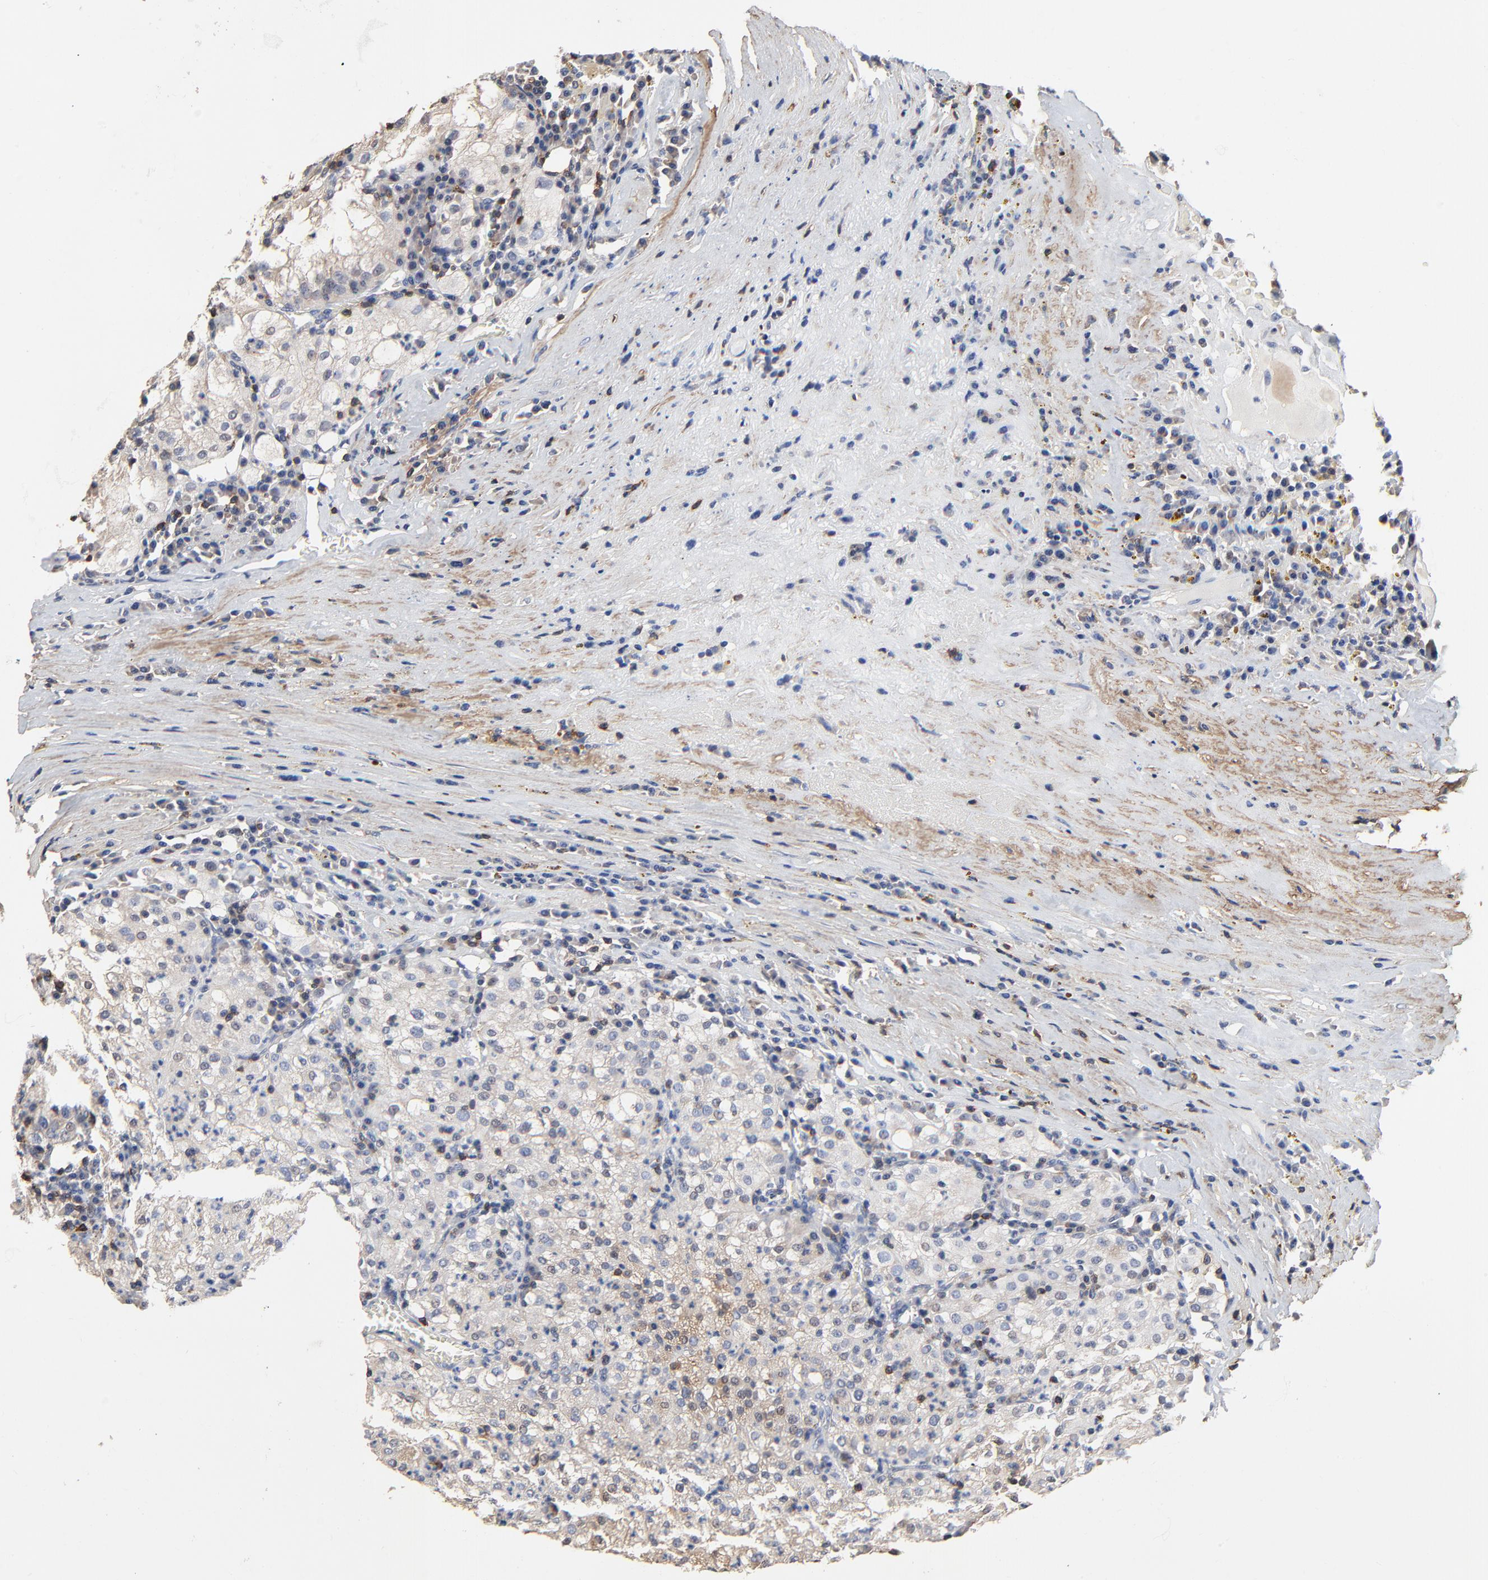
{"staining": {"intensity": "weak", "quantity": "<25%", "location": "cytoplasmic/membranous"}, "tissue": "renal cancer", "cell_type": "Tumor cells", "image_type": "cancer", "snomed": [{"axis": "morphology", "description": "Adenocarcinoma, NOS"}, {"axis": "topography", "description": "Kidney"}], "caption": "Immunohistochemistry (IHC) histopathology image of neoplastic tissue: renal adenocarcinoma stained with DAB (3,3'-diaminobenzidine) reveals no significant protein positivity in tumor cells.", "gene": "SKAP1", "patient": {"sex": "male", "age": 59}}